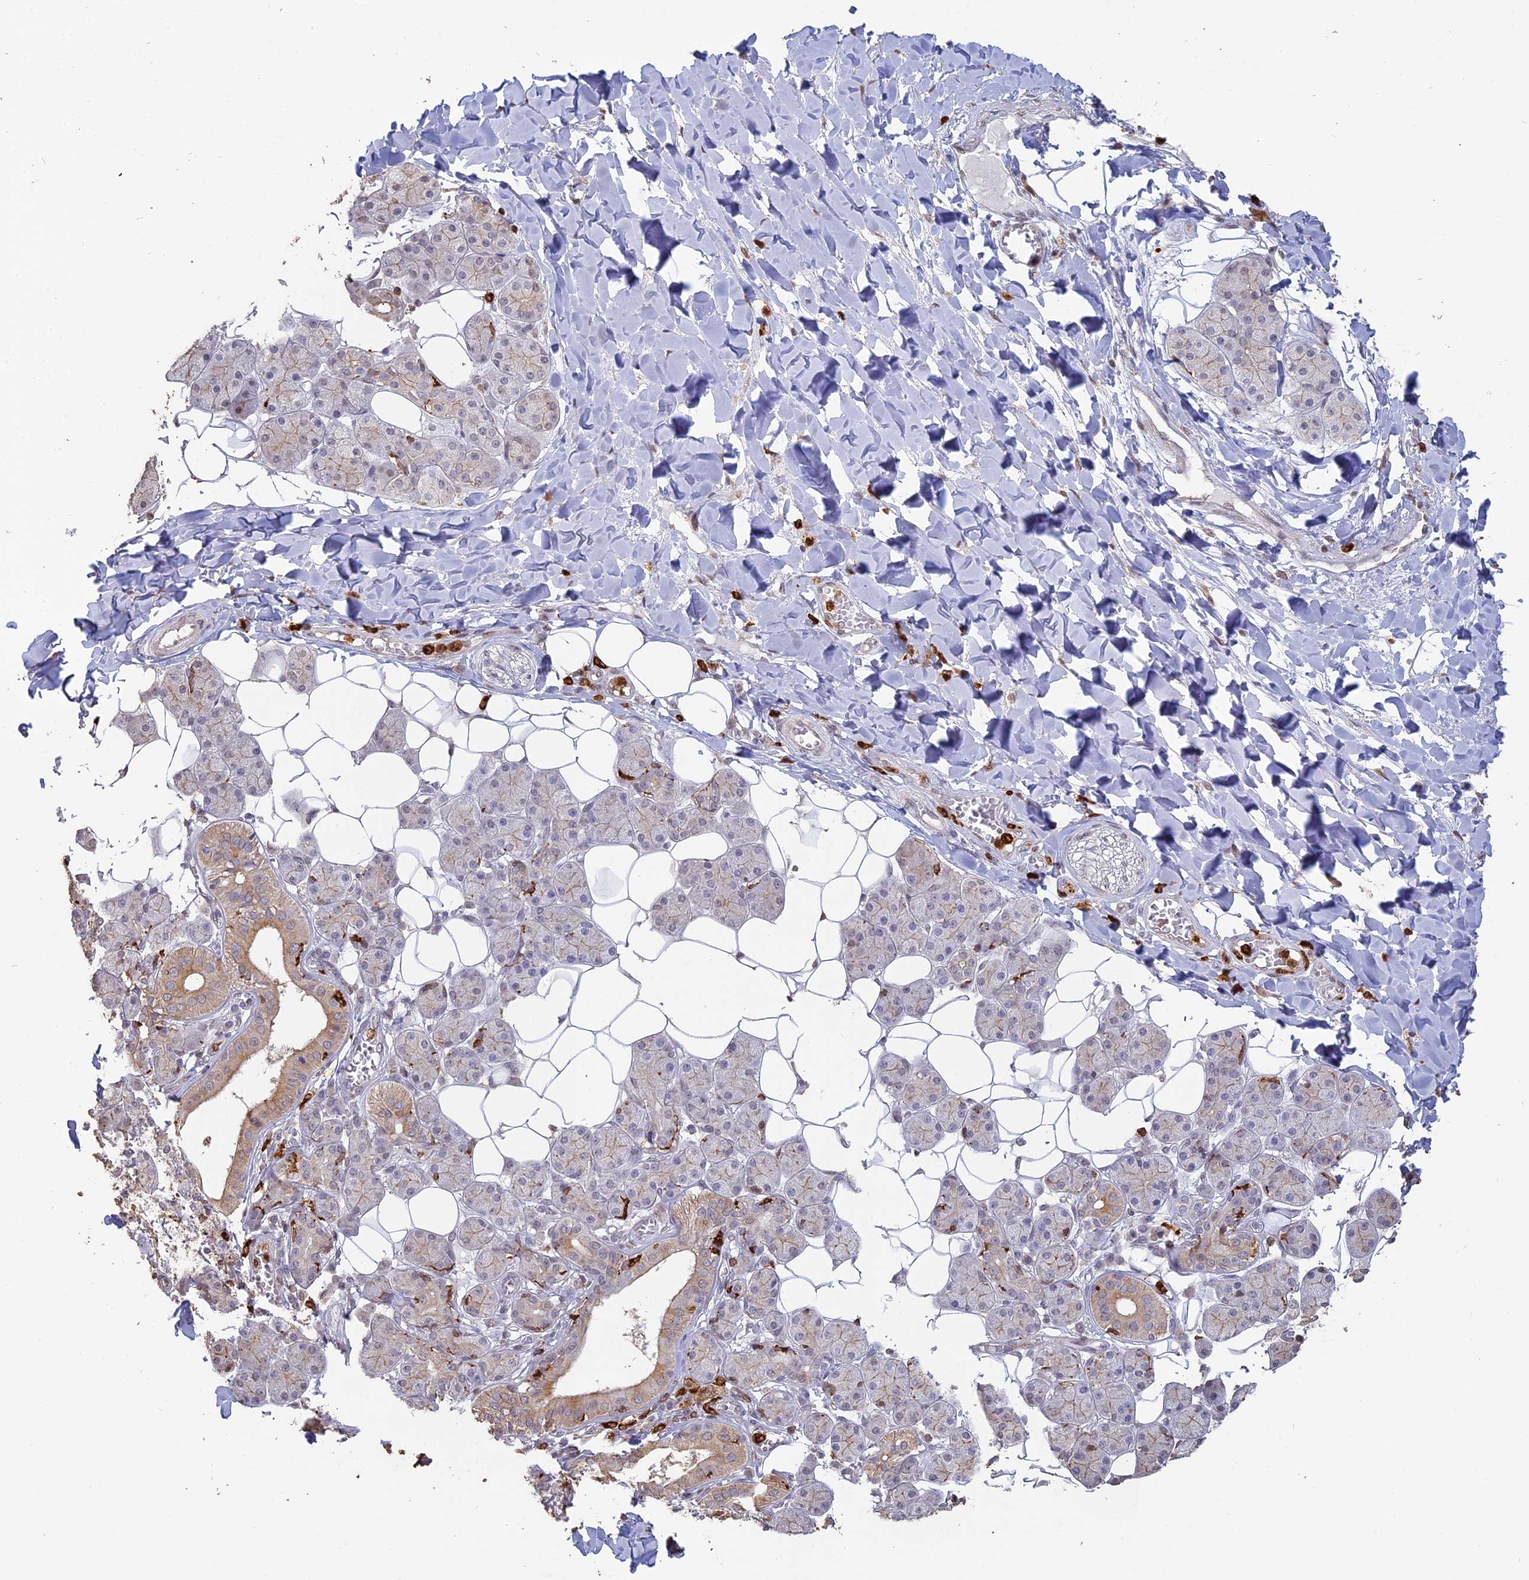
{"staining": {"intensity": "weak", "quantity": "<25%", "location": "cytoplasmic/membranous"}, "tissue": "salivary gland", "cell_type": "Glandular cells", "image_type": "normal", "snomed": [{"axis": "morphology", "description": "Normal tissue, NOS"}, {"axis": "topography", "description": "Salivary gland"}], "caption": "A high-resolution histopathology image shows immunohistochemistry (IHC) staining of unremarkable salivary gland, which demonstrates no significant expression in glandular cells.", "gene": "APOBR", "patient": {"sex": "female", "age": 33}}